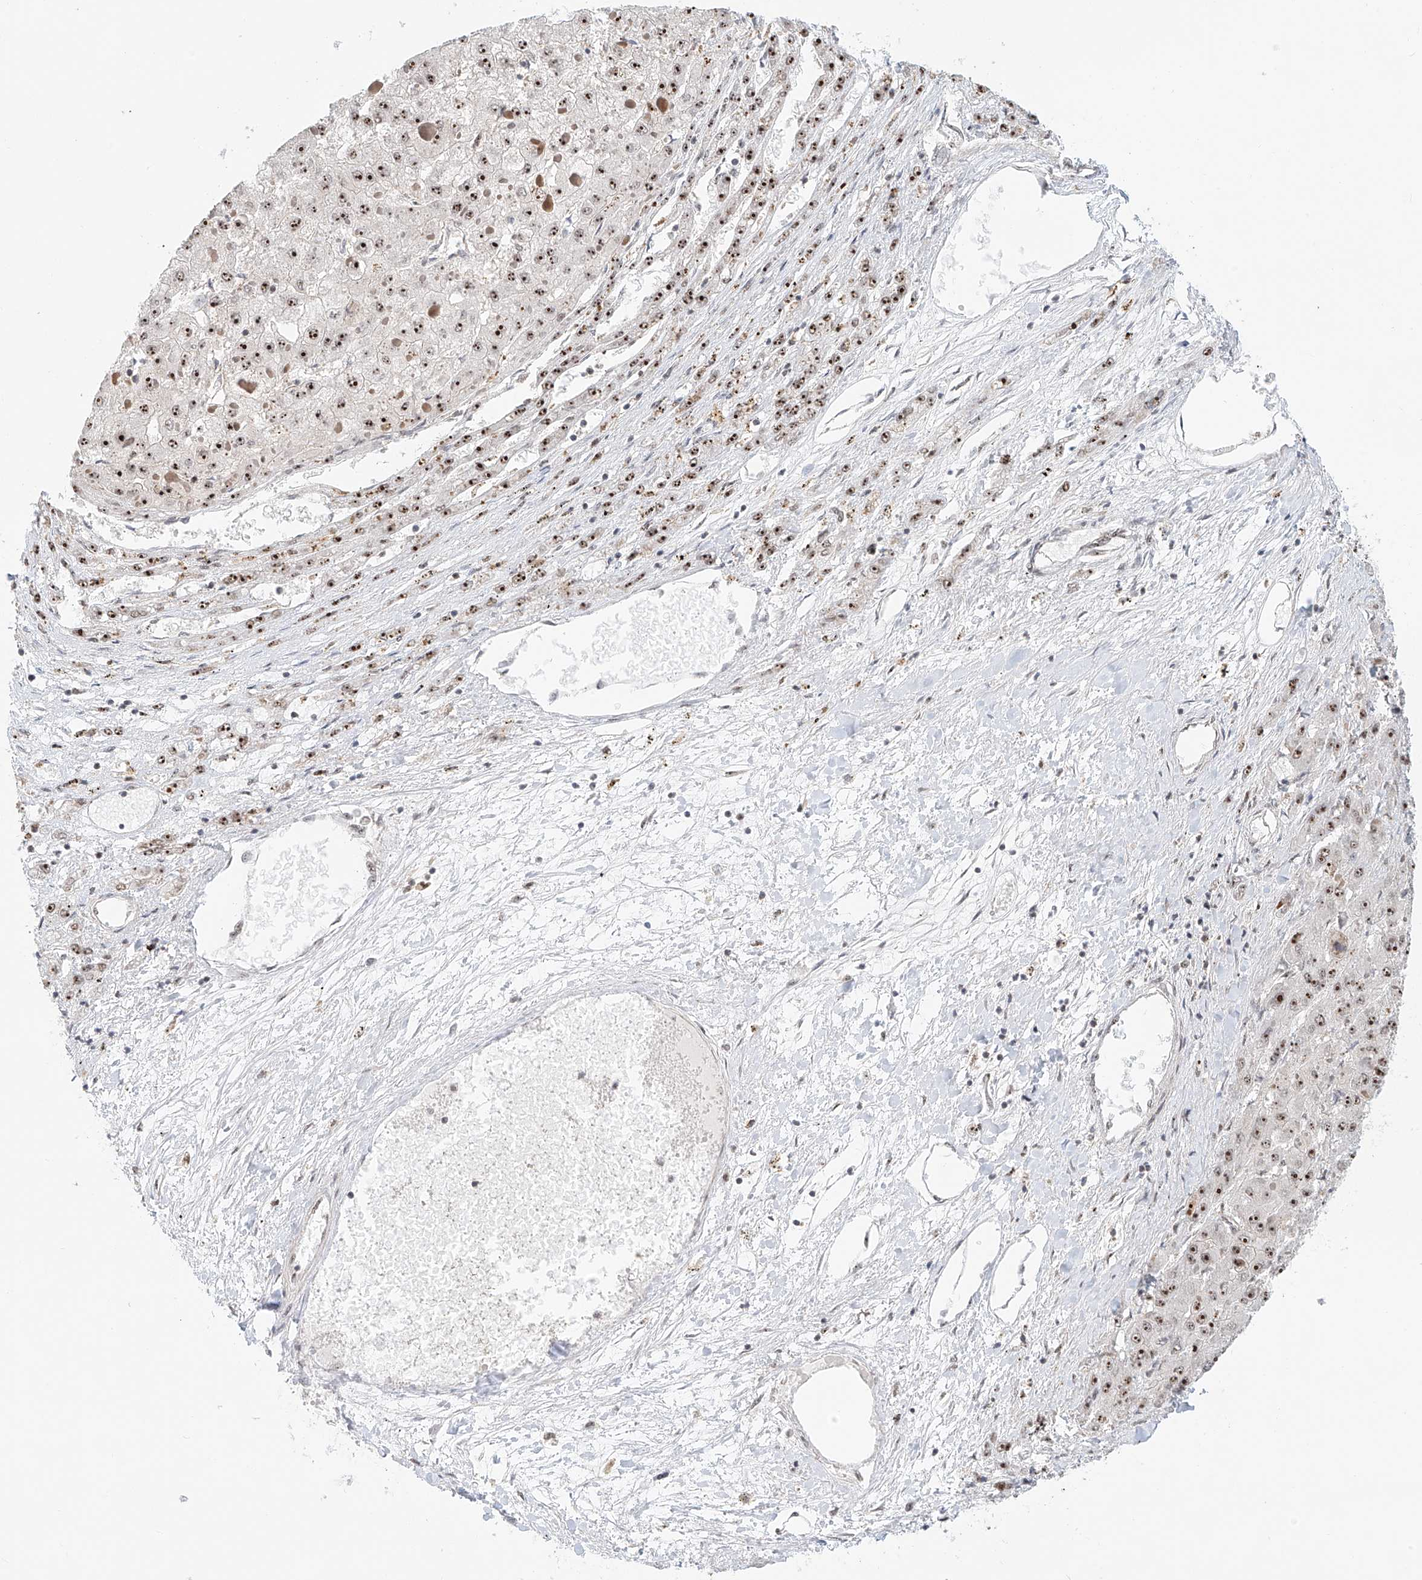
{"staining": {"intensity": "strong", "quantity": ">75%", "location": "nuclear"}, "tissue": "liver cancer", "cell_type": "Tumor cells", "image_type": "cancer", "snomed": [{"axis": "morphology", "description": "Carcinoma, Hepatocellular, NOS"}, {"axis": "topography", "description": "Liver"}], "caption": "Liver cancer was stained to show a protein in brown. There is high levels of strong nuclear expression in approximately >75% of tumor cells. The protein of interest is shown in brown color, while the nuclei are stained blue.", "gene": "PRUNE2", "patient": {"sex": "female", "age": 73}}